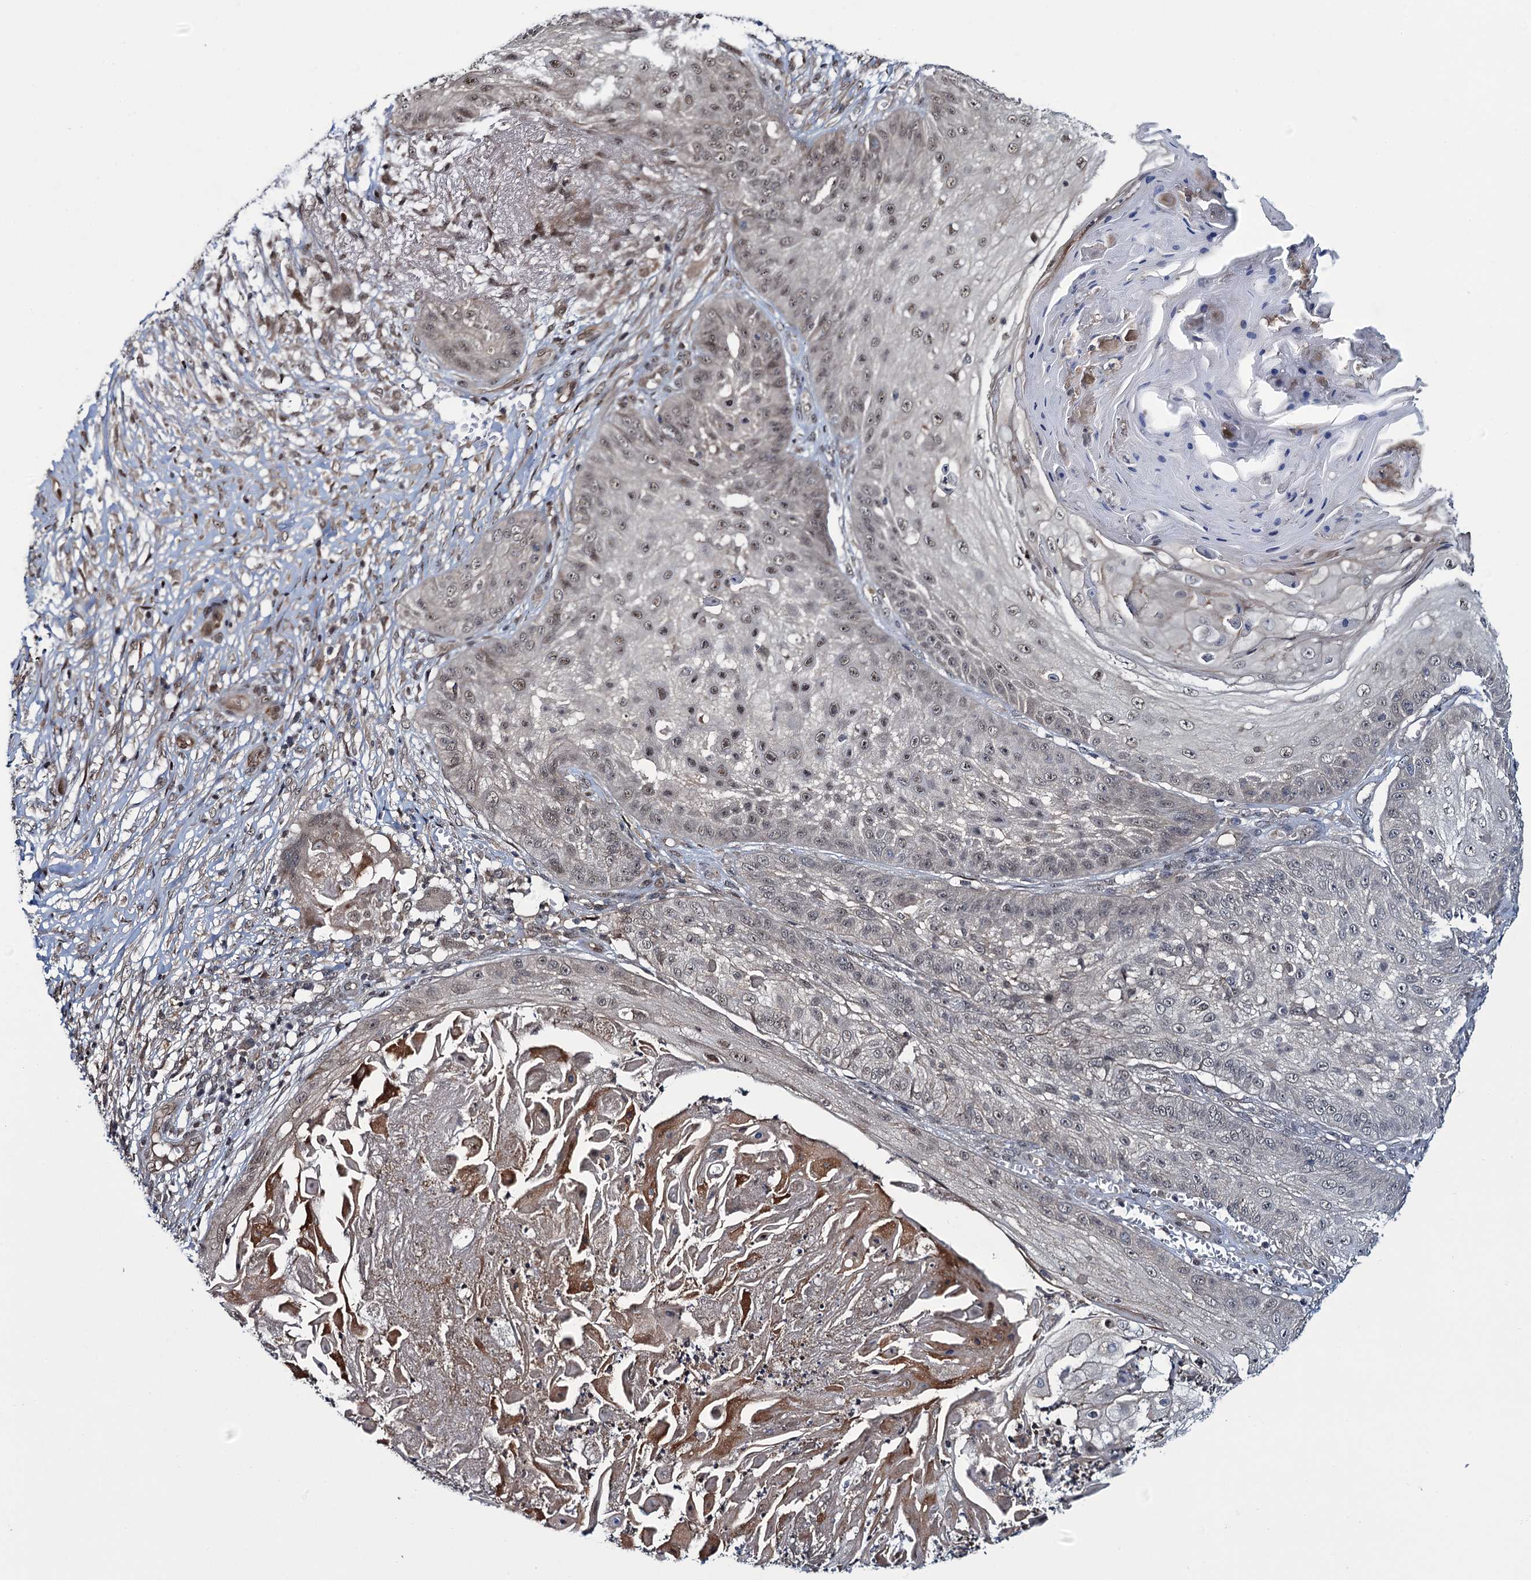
{"staining": {"intensity": "weak", "quantity": "<25%", "location": "nuclear"}, "tissue": "skin cancer", "cell_type": "Tumor cells", "image_type": "cancer", "snomed": [{"axis": "morphology", "description": "Squamous cell carcinoma, NOS"}, {"axis": "topography", "description": "Skin"}], "caption": "Human skin squamous cell carcinoma stained for a protein using IHC reveals no expression in tumor cells.", "gene": "EVX2", "patient": {"sex": "male", "age": 70}}